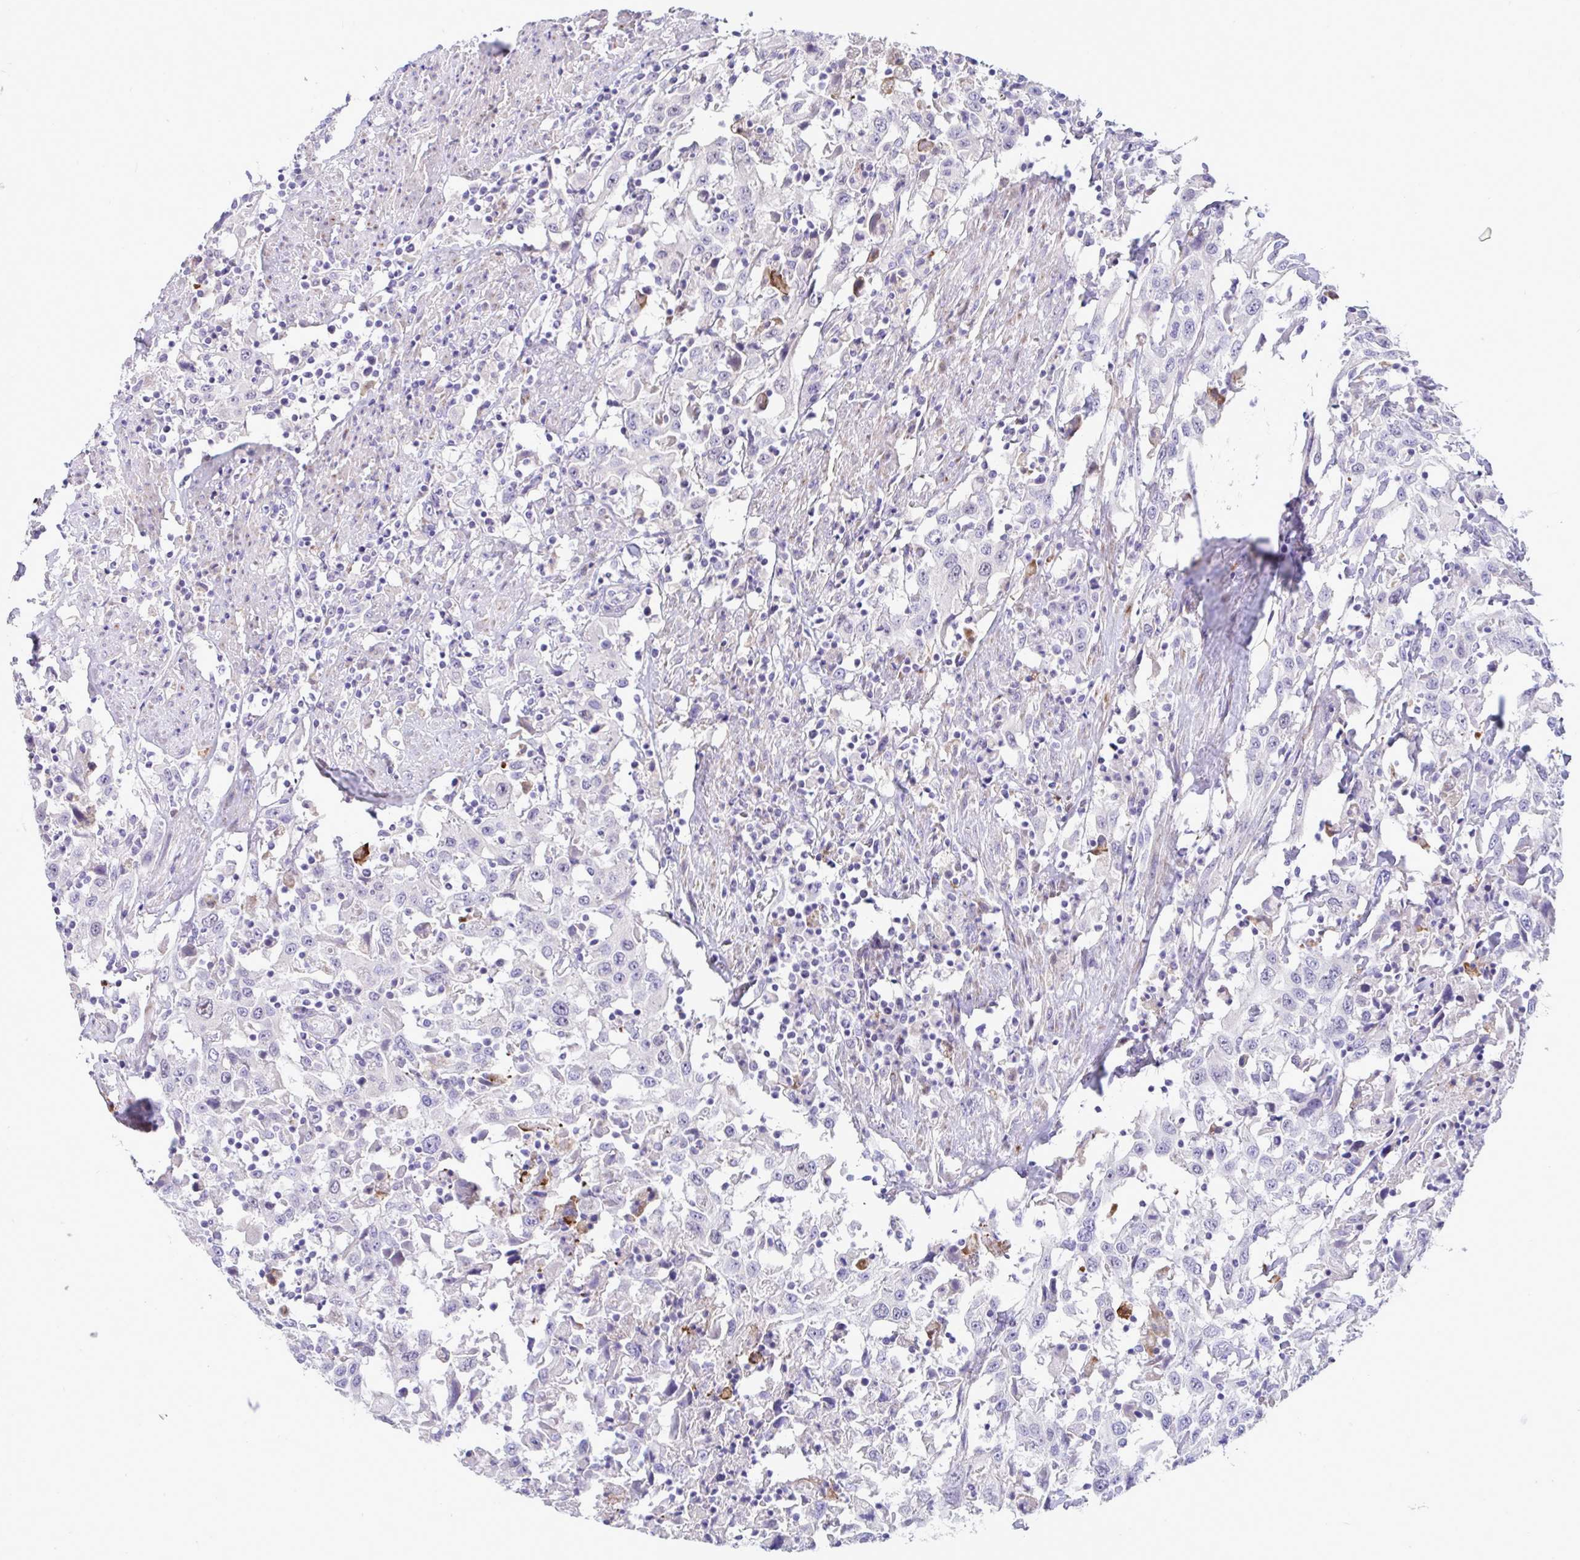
{"staining": {"intensity": "negative", "quantity": "none", "location": "none"}, "tissue": "urothelial cancer", "cell_type": "Tumor cells", "image_type": "cancer", "snomed": [{"axis": "morphology", "description": "Urothelial carcinoma, High grade"}, {"axis": "topography", "description": "Urinary bladder"}], "caption": "Immunohistochemical staining of human urothelial cancer shows no significant positivity in tumor cells. (IHC, brightfield microscopy, high magnification).", "gene": "DTX3", "patient": {"sex": "male", "age": 61}}